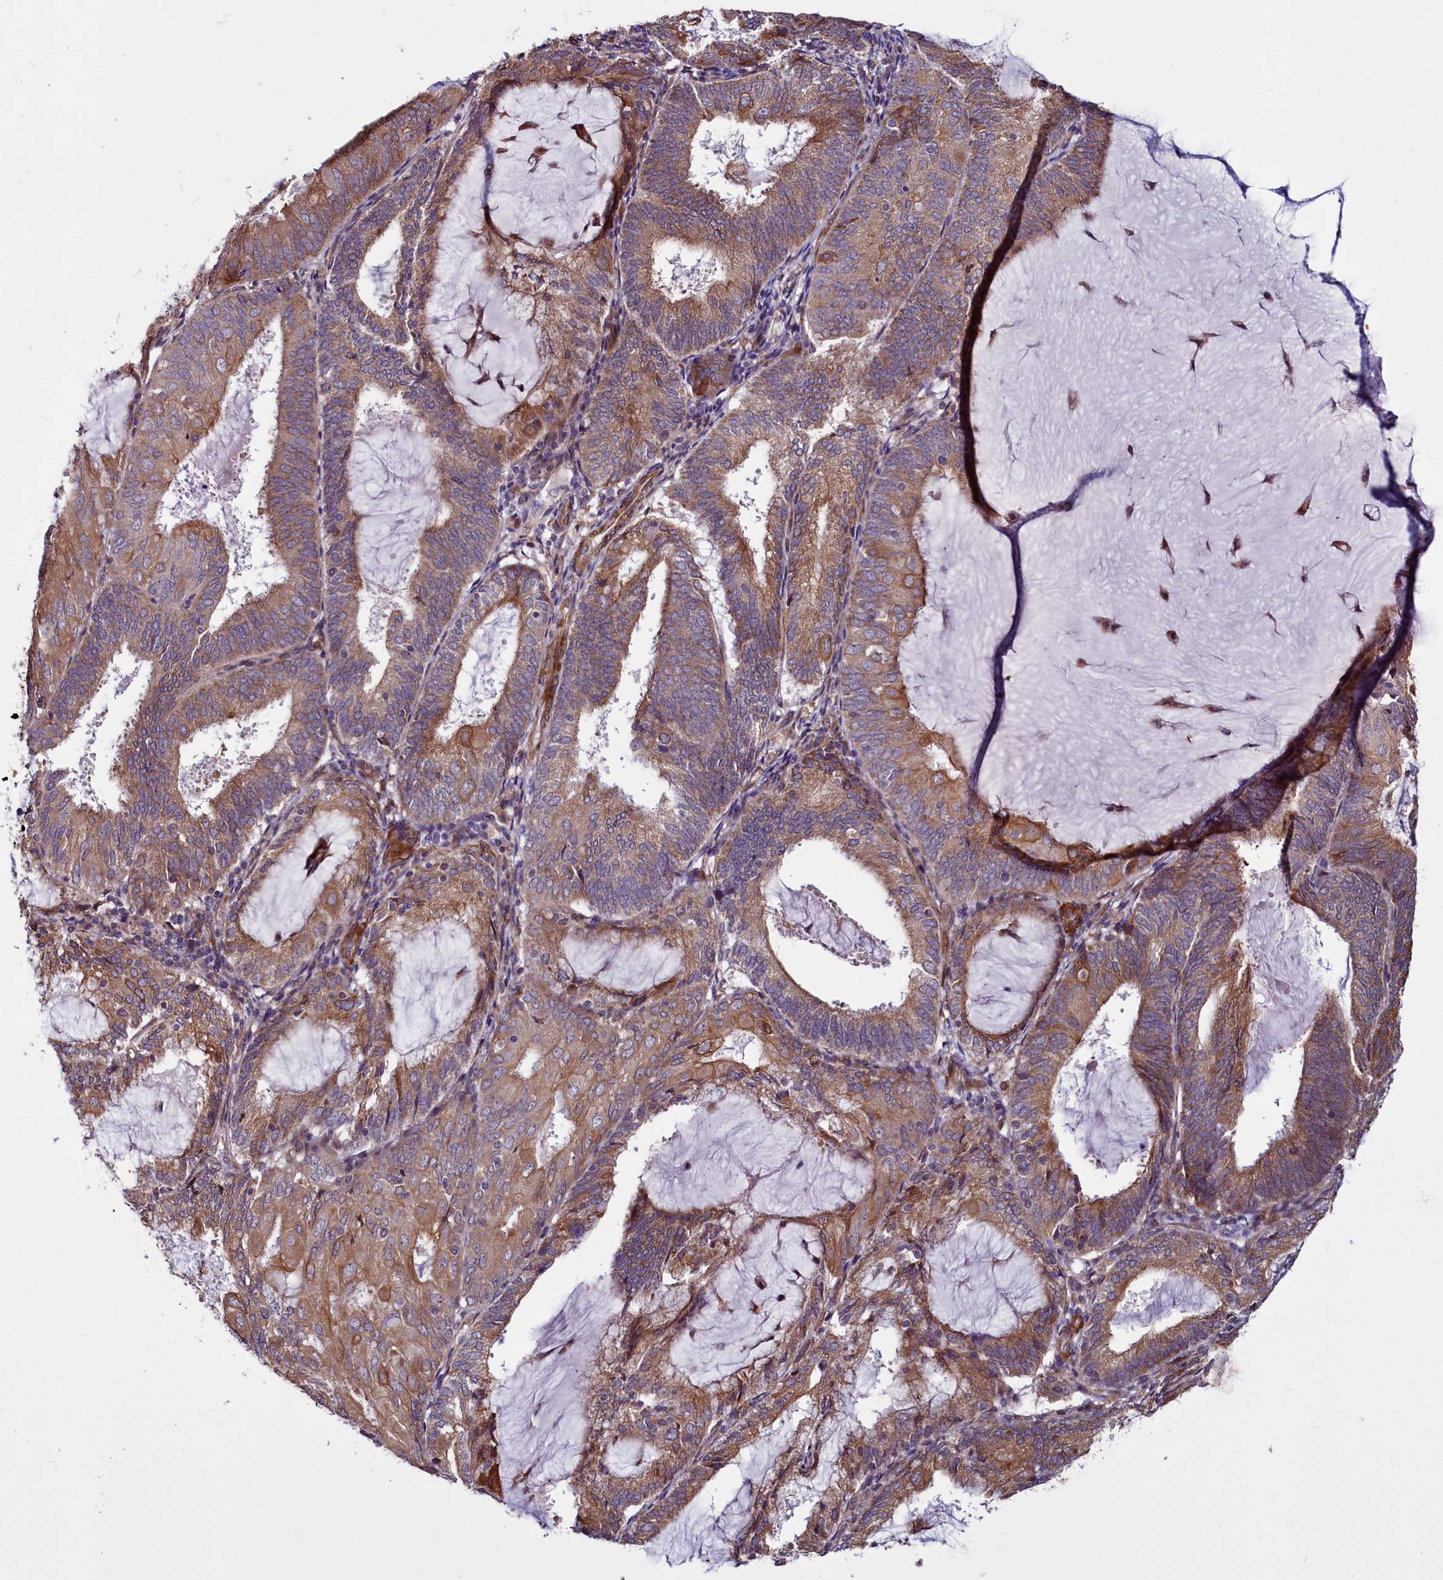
{"staining": {"intensity": "moderate", "quantity": ">75%", "location": "cytoplasmic/membranous"}, "tissue": "endometrial cancer", "cell_type": "Tumor cells", "image_type": "cancer", "snomed": [{"axis": "morphology", "description": "Adenocarcinoma, NOS"}, {"axis": "topography", "description": "Endometrium"}], "caption": "A histopathology image of endometrial cancer (adenocarcinoma) stained for a protein displays moderate cytoplasmic/membranous brown staining in tumor cells. The staining is performed using DAB brown chromogen to label protein expression. The nuclei are counter-stained blue using hematoxylin.", "gene": "MCRIP1", "patient": {"sex": "female", "age": 81}}